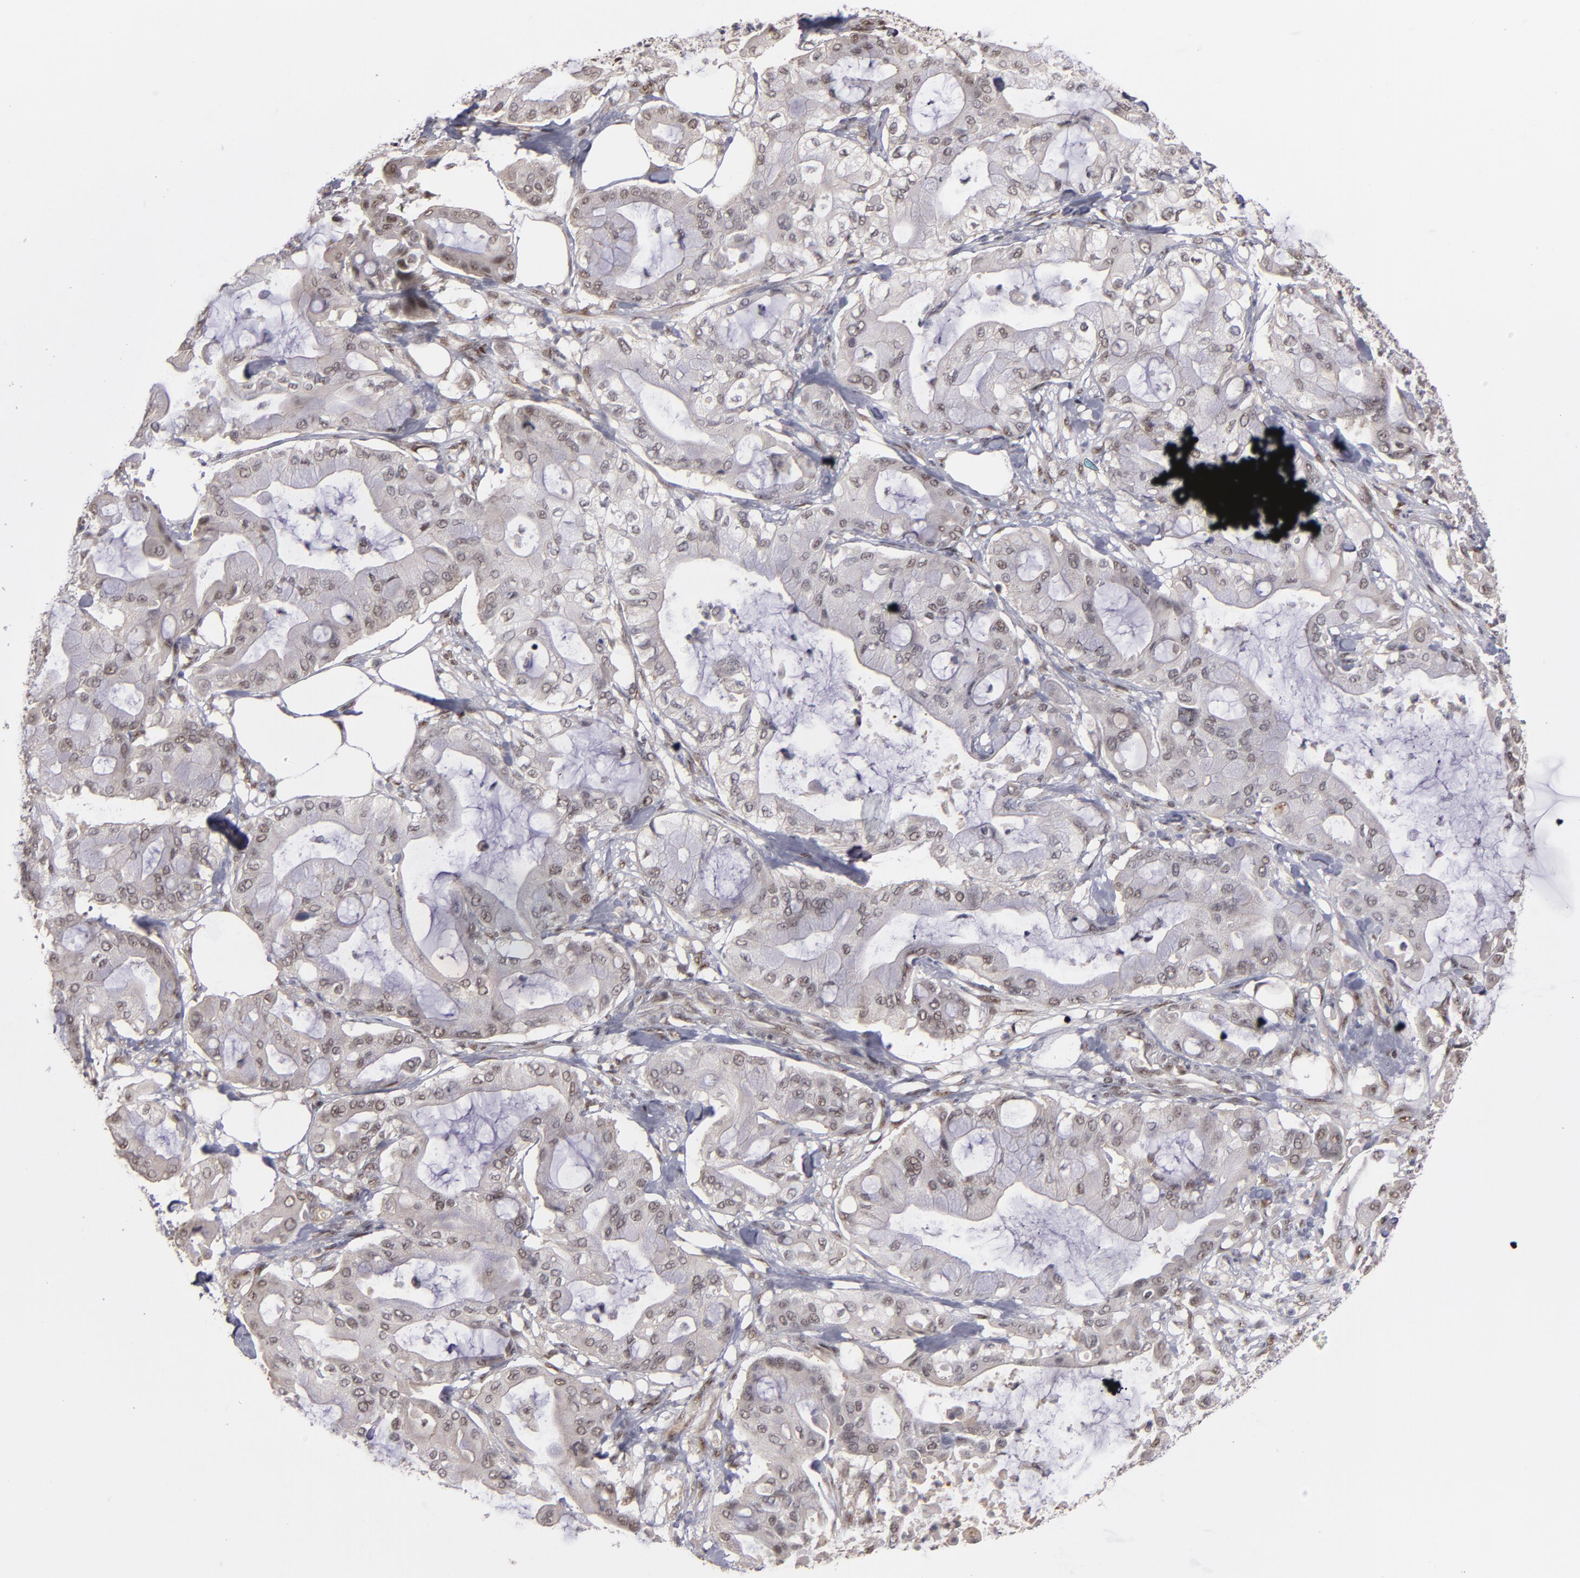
{"staining": {"intensity": "weak", "quantity": "<25%", "location": "nuclear"}, "tissue": "pancreatic cancer", "cell_type": "Tumor cells", "image_type": "cancer", "snomed": [{"axis": "morphology", "description": "Adenocarcinoma, NOS"}, {"axis": "morphology", "description": "Adenocarcinoma, metastatic, NOS"}, {"axis": "topography", "description": "Lymph node"}, {"axis": "topography", "description": "Pancreas"}, {"axis": "topography", "description": "Duodenum"}], "caption": "Immunohistochemistry histopathology image of human pancreatic cancer stained for a protein (brown), which displays no staining in tumor cells.", "gene": "ZNF234", "patient": {"sex": "female", "age": 64}}